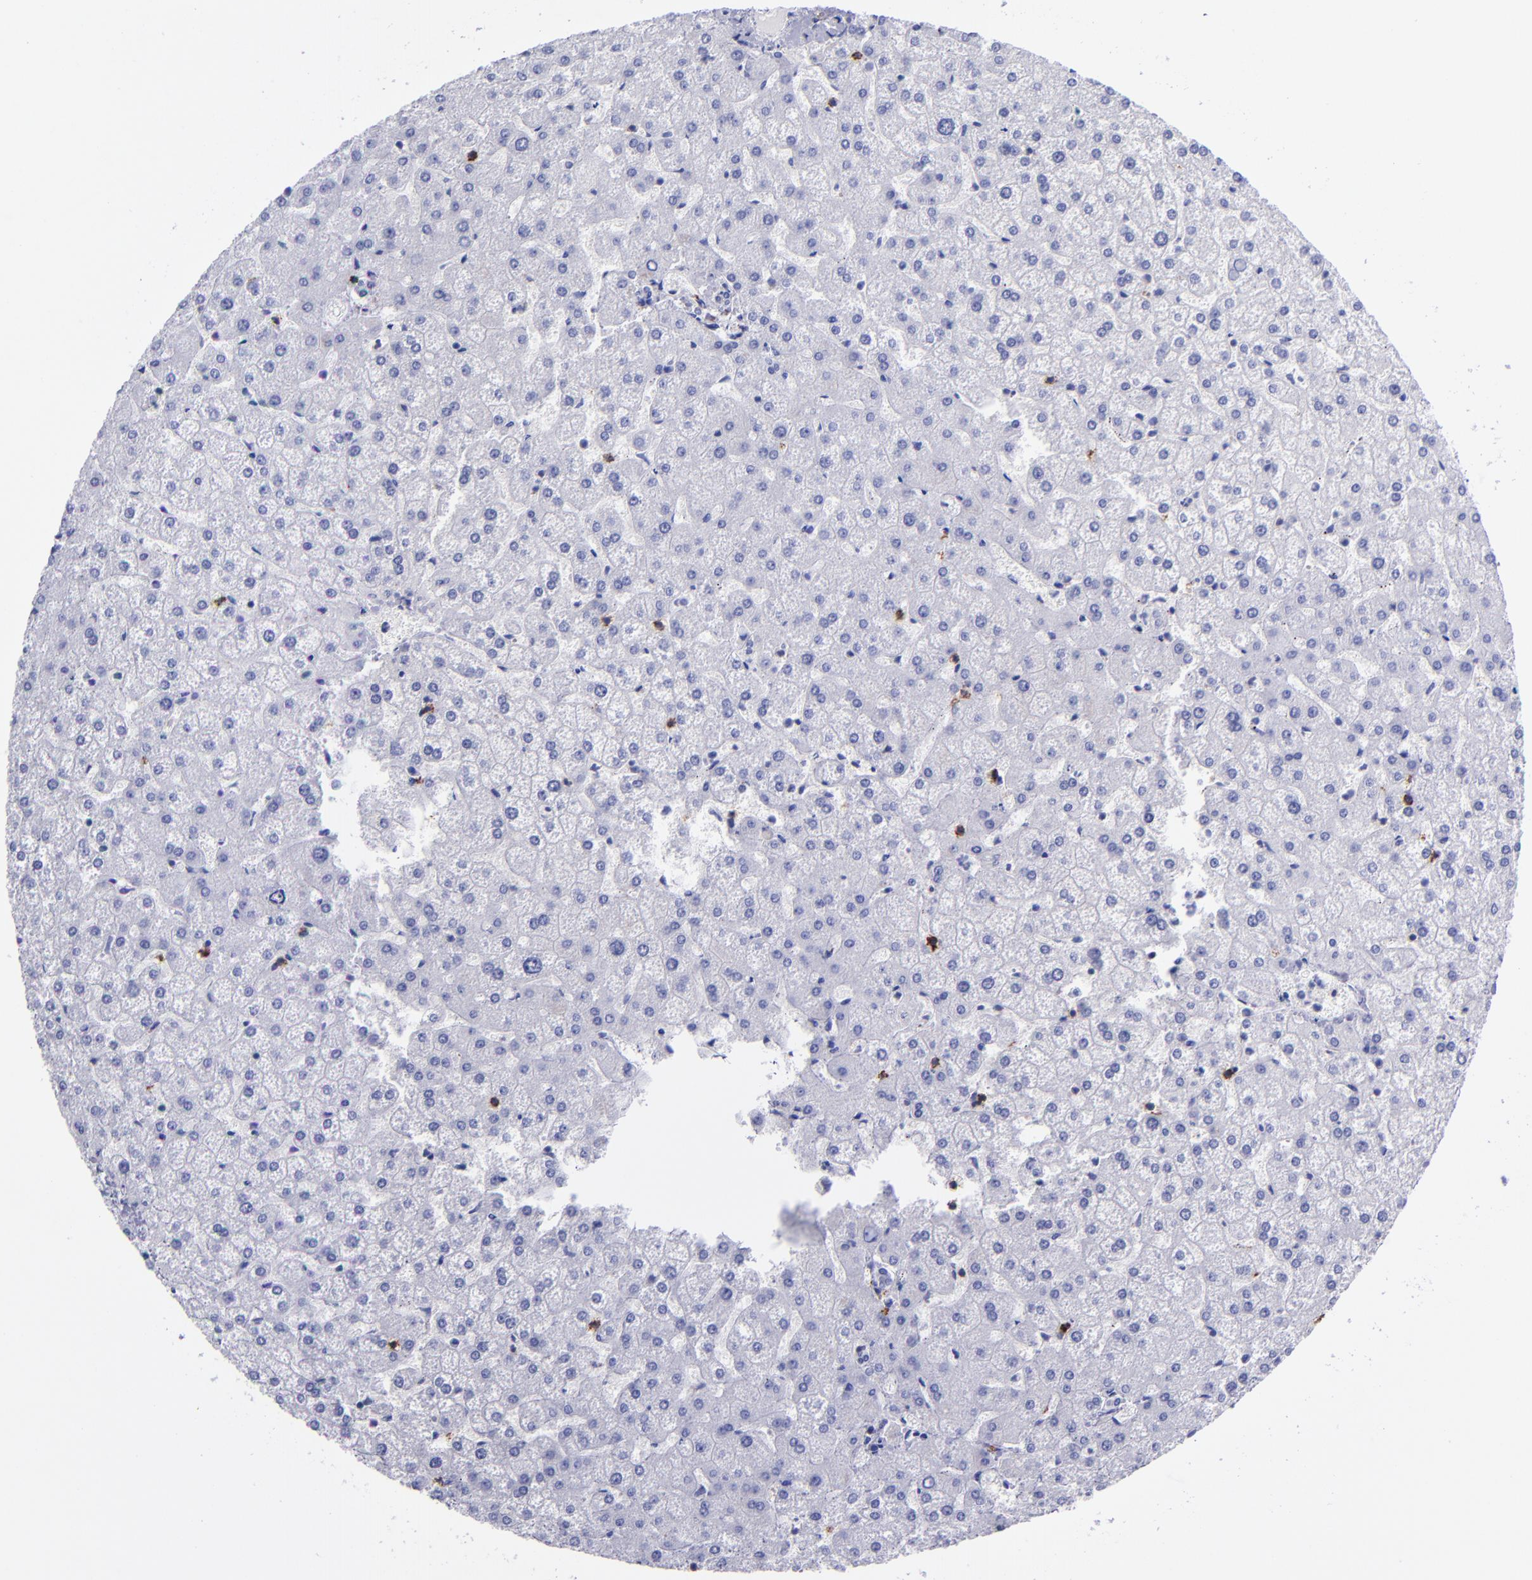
{"staining": {"intensity": "negative", "quantity": "none", "location": "none"}, "tissue": "liver", "cell_type": "Cholangiocytes", "image_type": "normal", "snomed": [{"axis": "morphology", "description": "Normal tissue, NOS"}, {"axis": "topography", "description": "Liver"}], "caption": "Immunohistochemical staining of benign human liver shows no significant positivity in cholangiocytes.", "gene": "CD6", "patient": {"sex": "female", "age": 32}}